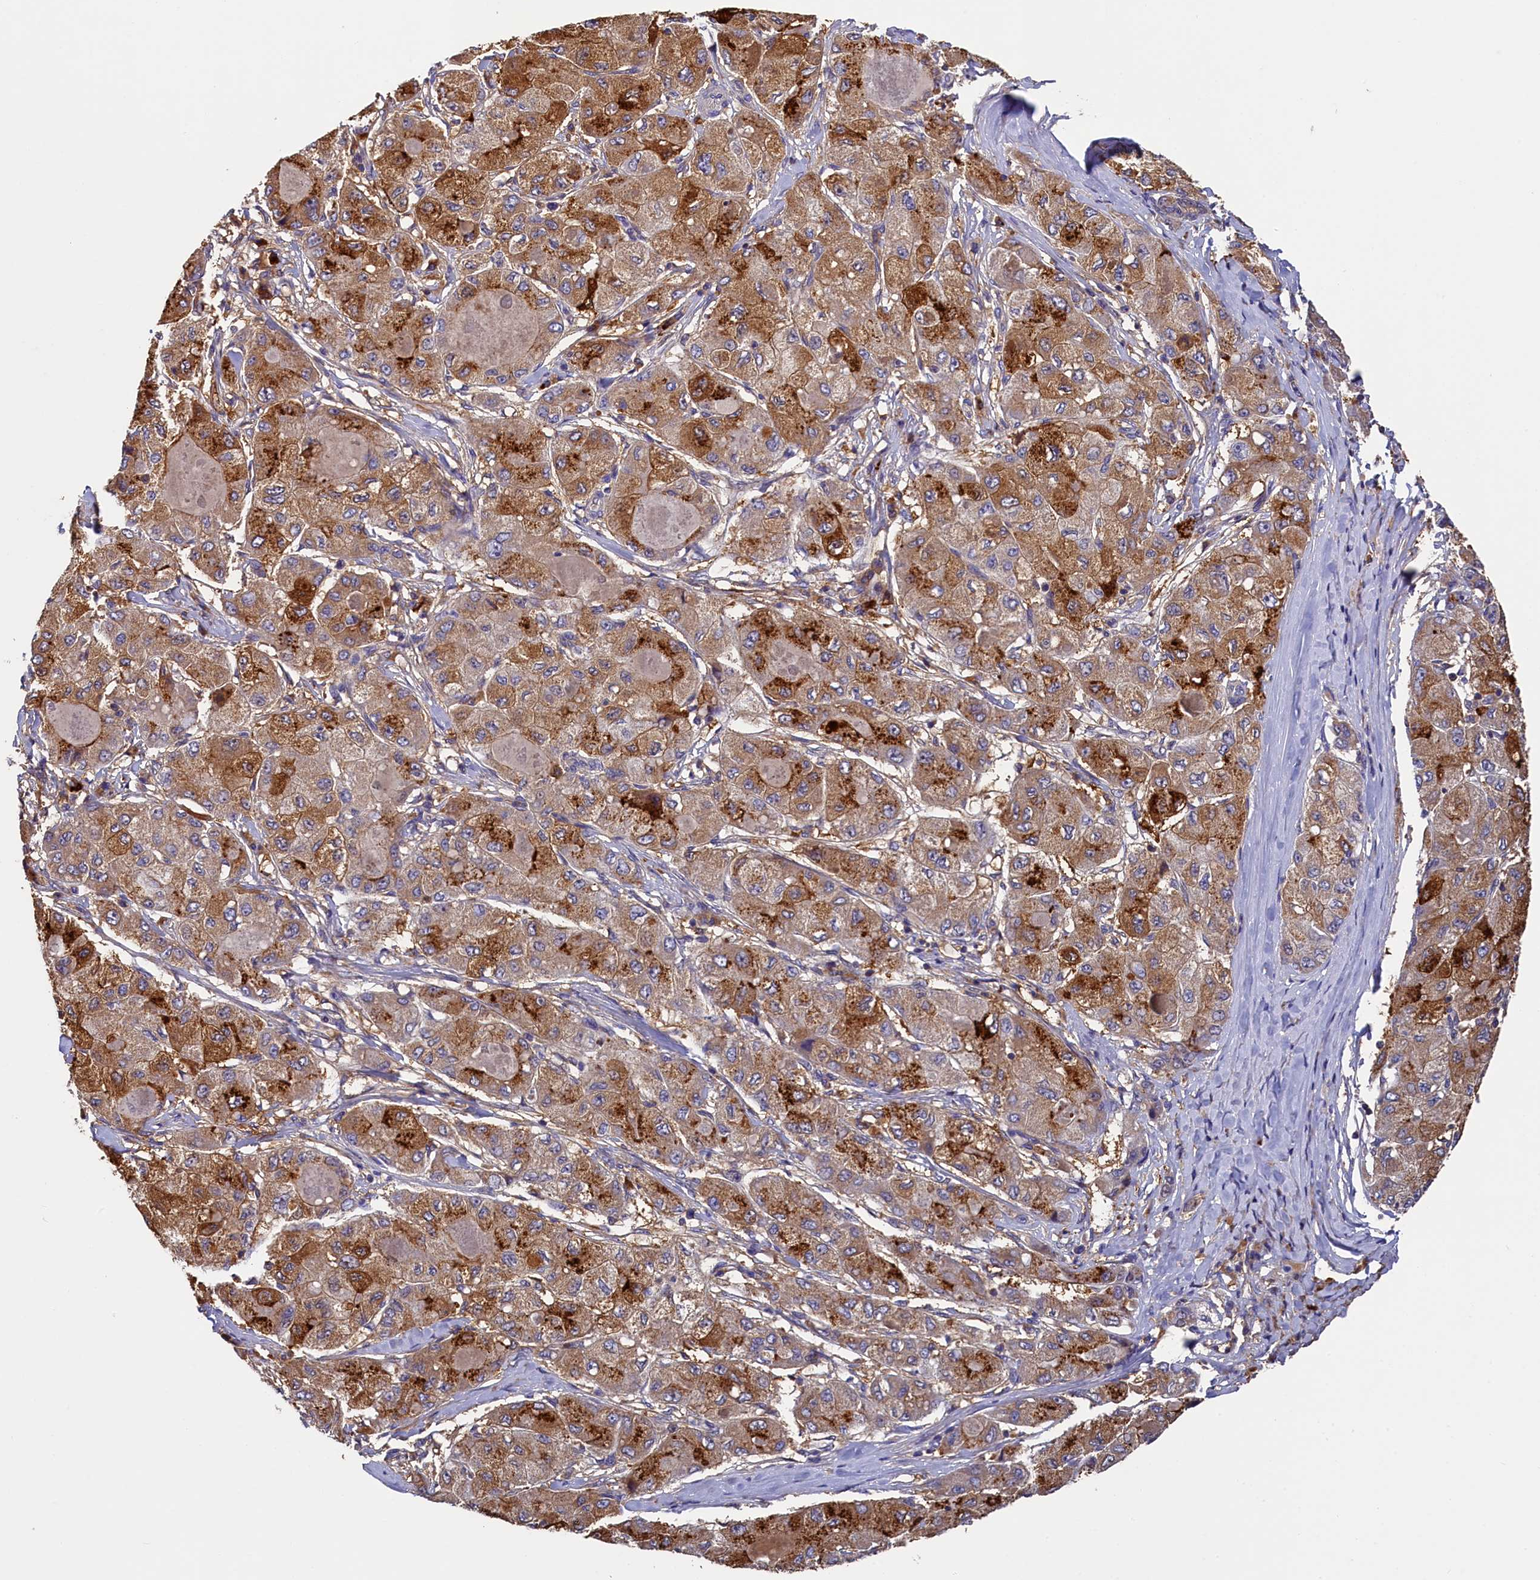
{"staining": {"intensity": "moderate", "quantity": ">75%", "location": "cytoplasmic/membranous"}, "tissue": "liver cancer", "cell_type": "Tumor cells", "image_type": "cancer", "snomed": [{"axis": "morphology", "description": "Carcinoma, Hepatocellular, NOS"}, {"axis": "topography", "description": "Liver"}], "caption": "About >75% of tumor cells in human liver hepatocellular carcinoma reveal moderate cytoplasmic/membranous protein staining as visualized by brown immunohistochemical staining.", "gene": "SEC31B", "patient": {"sex": "male", "age": 80}}